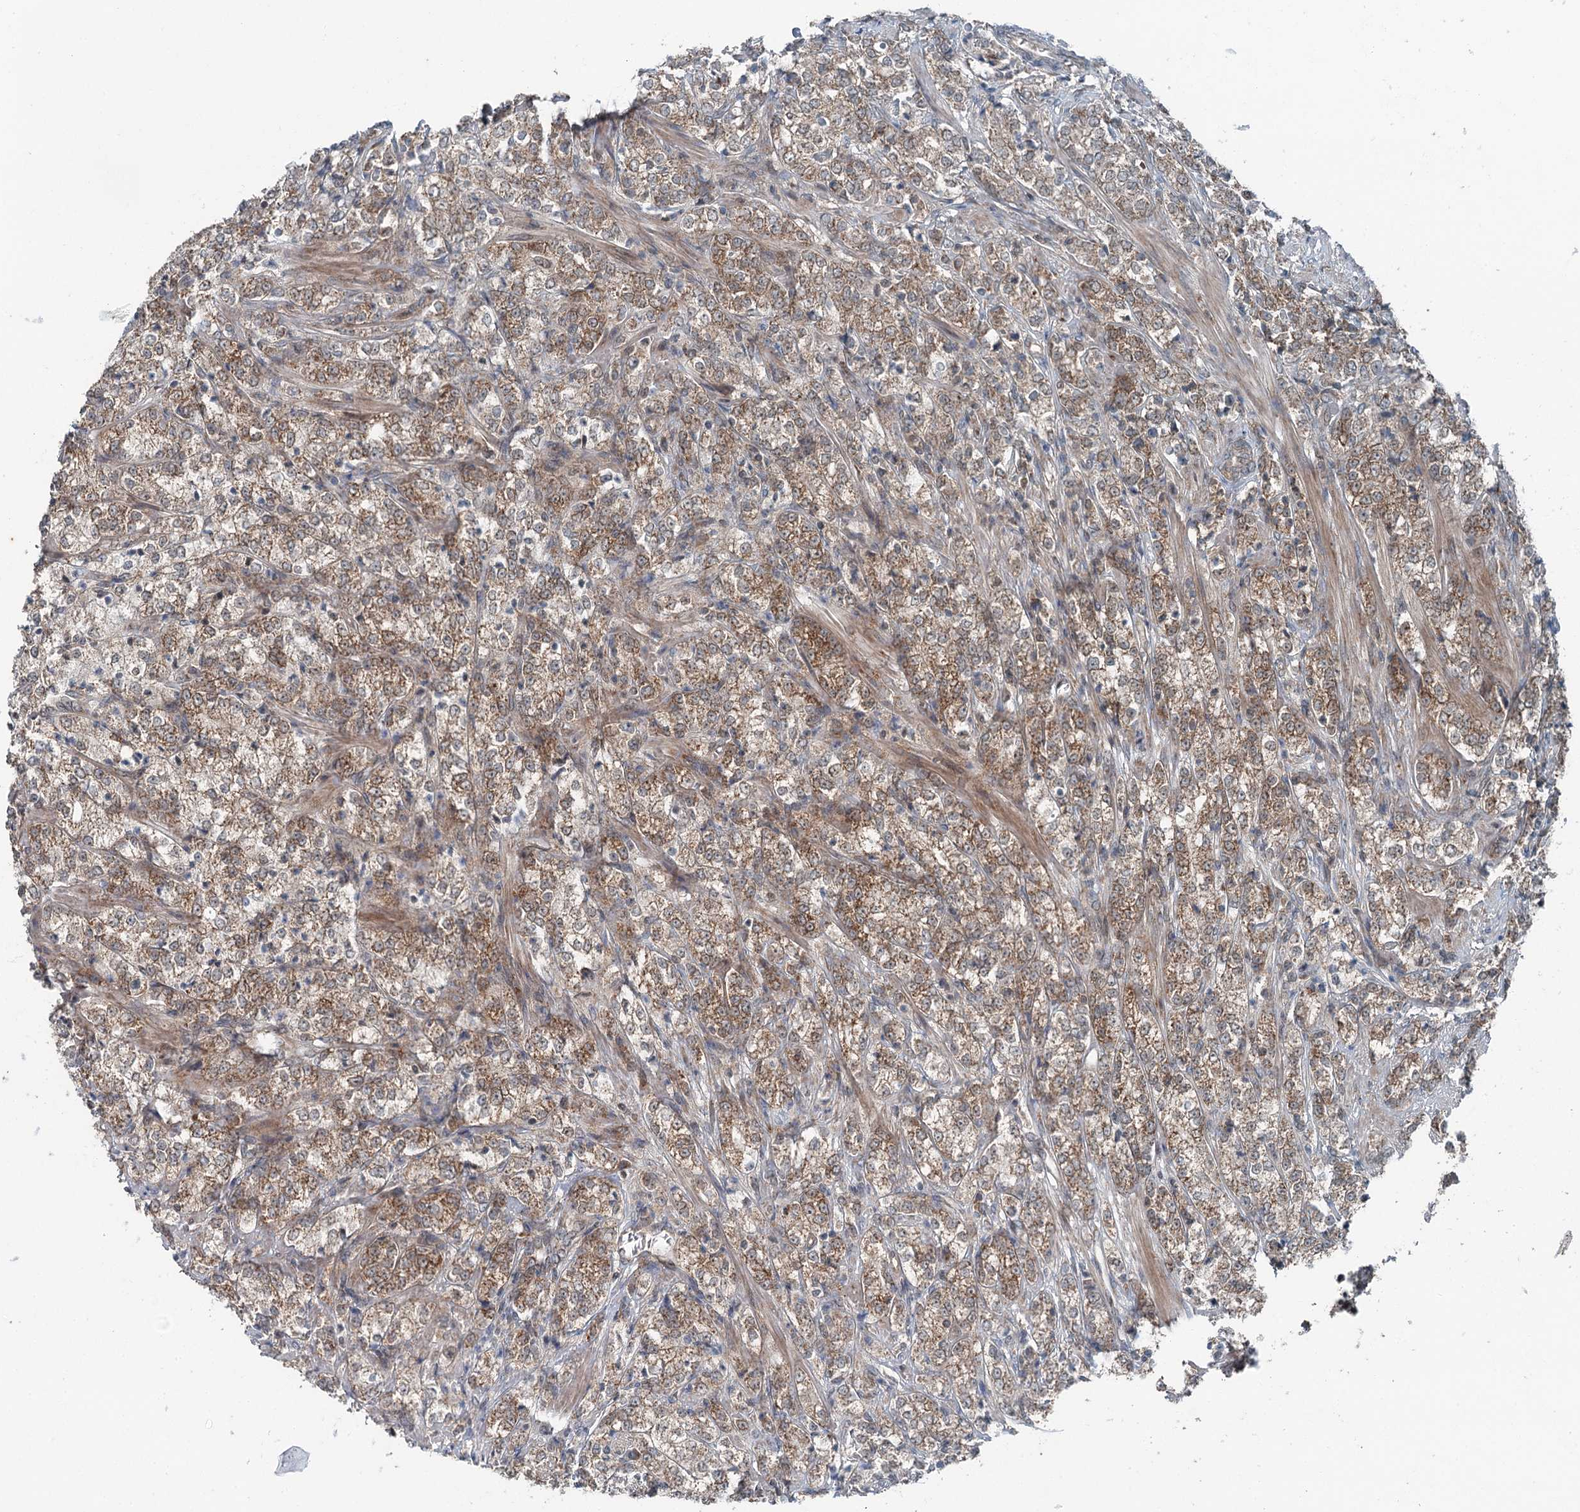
{"staining": {"intensity": "moderate", "quantity": ">75%", "location": "cytoplasmic/membranous"}, "tissue": "prostate cancer", "cell_type": "Tumor cells", "image_type": "cancer", "snomed": [{"axis": "morphology", "description": "Adenocarcinoma, High grade"}, {"axis": "topography", "description": "Prostate"}], "caption": "Protein staining by immunohistochemistry (IHC) shows moderate cytoplasmic/membranous positivity in approximately >75% of tumor cells in prostate adenocarcinoma (high-grade). The protein of interest is shown in brown color, while the nuclei are stained blue.", "gene": "WAPL", "patient": {"sex": "male", "age": 69}}